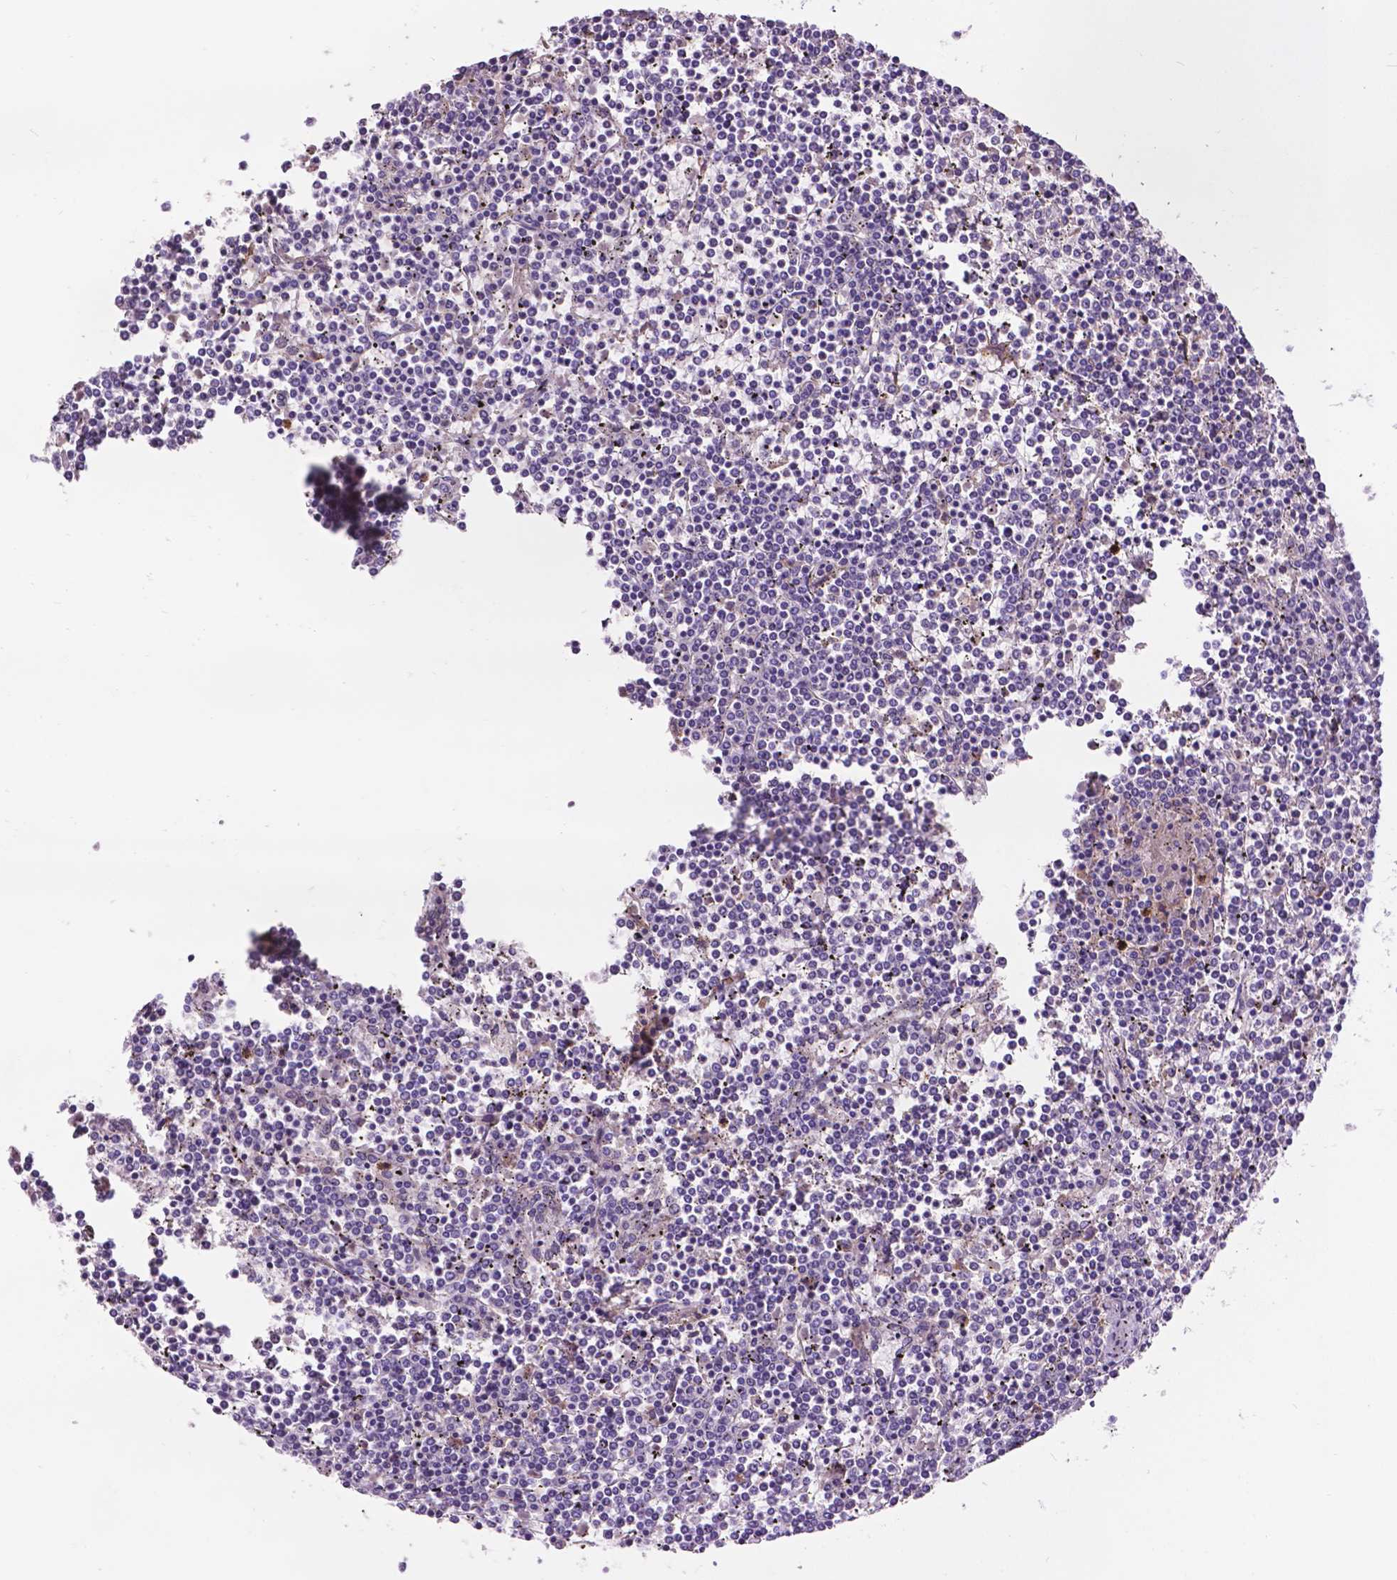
{"staining": {"intensity": "negative", "quantity": "none", "location": "none"}, "tissue": "lymphoma", "cell_type": "Tumor cells", "image_type": "cancer", "snomed": [{"axis": "morphology", "description": "Malignant lymphoma, non-Hodgkin's type, Low grade"}, {"axis": "topography", "description": "Spleen"}], "caption": "This is an immunohistochemistry (IHC) photomicrograph of human malignant lymphoma, non-Hodgkin's type (low-grade). There is no positivity in tumor cells.", "gene": "PLSCR1", "patient": {"sex": "female", "age": 19}}